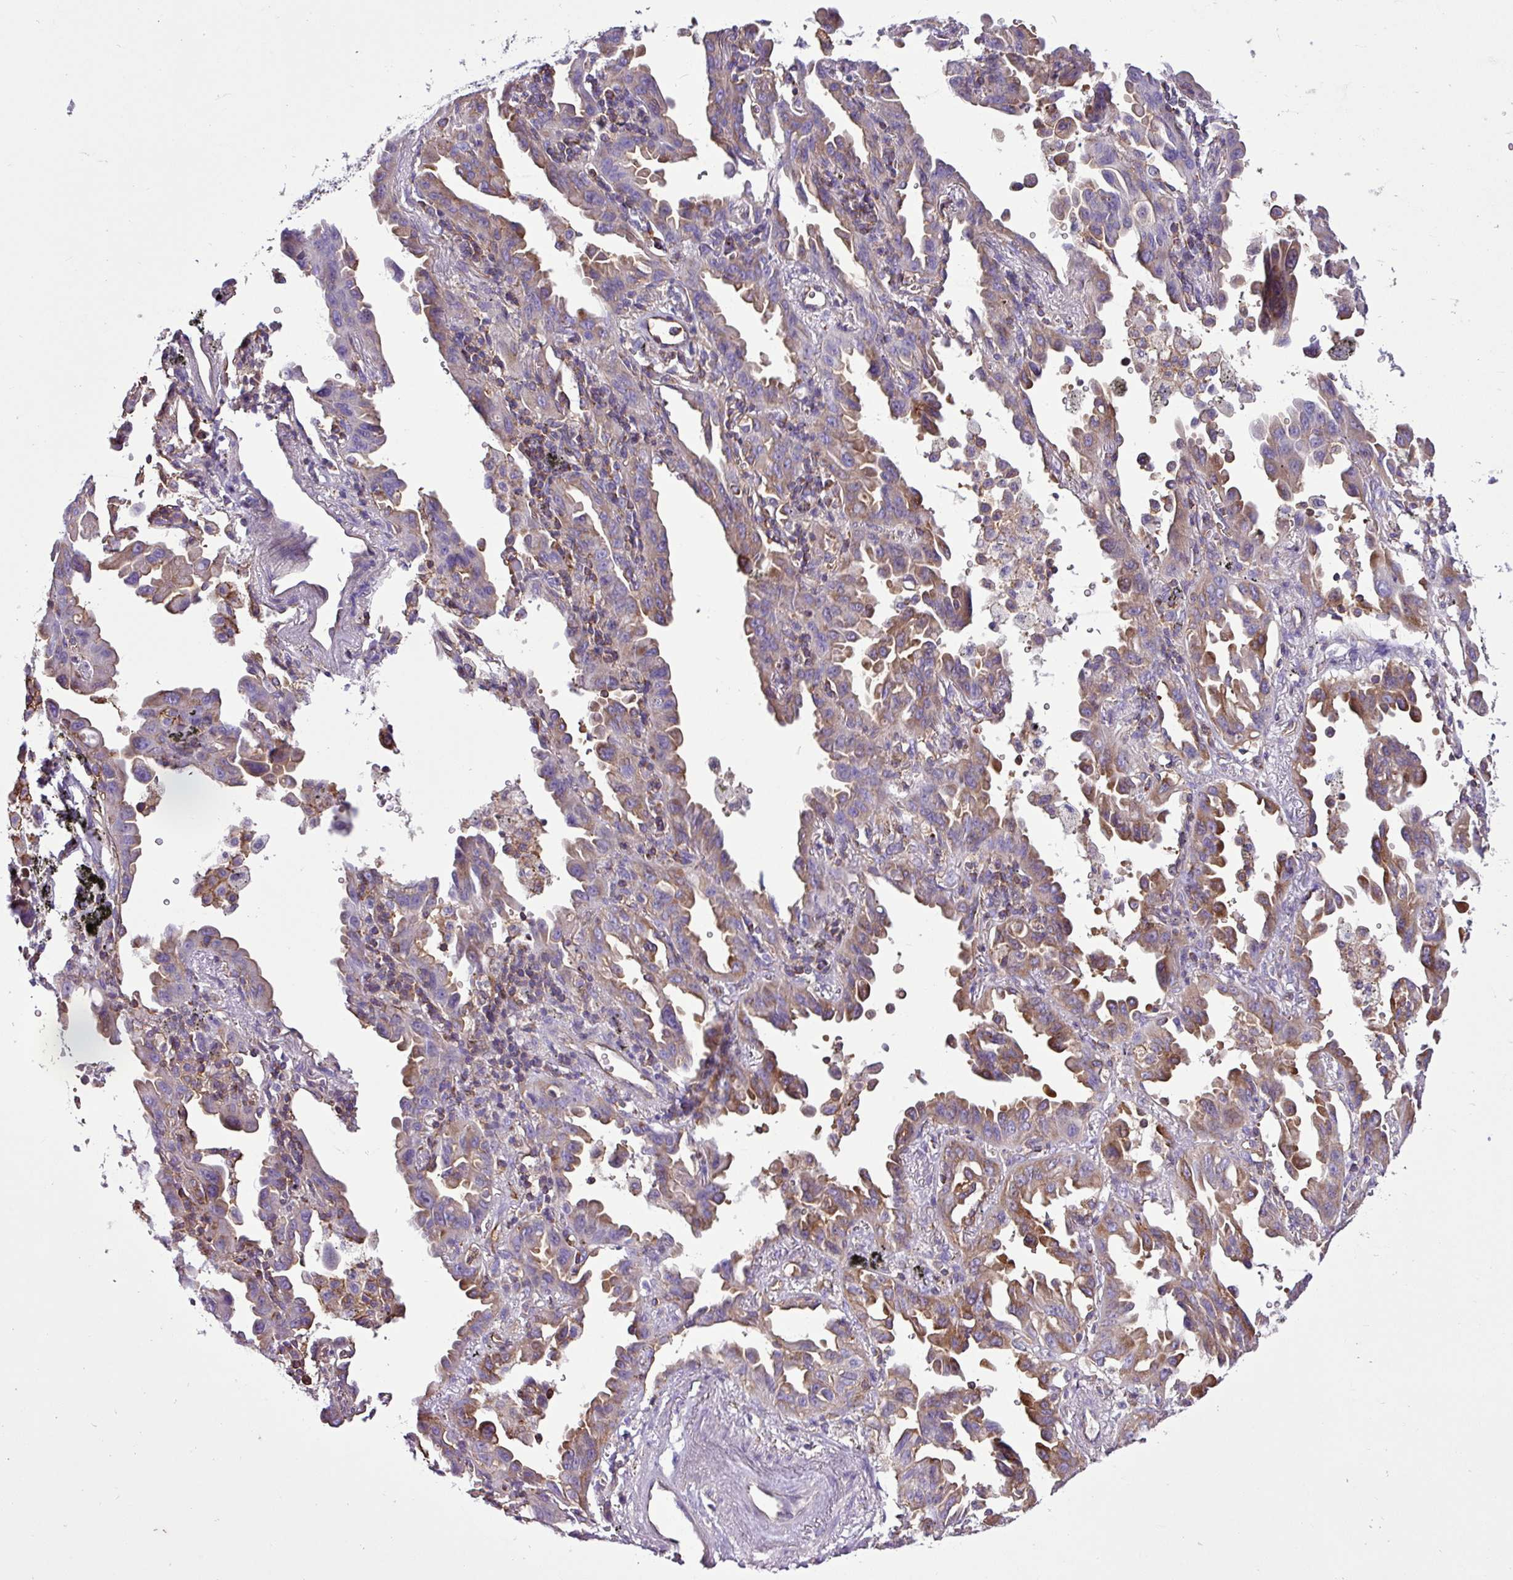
{"staining": {"intensity": "moderate", "quantity": "25%-75%", "location": "cytoplasmic/membranous"}, "tissue": "lung cancer", "cell_type": "Tumor cells", "image_type": "cancer", "snomed": [{"axis": "morphology", "description": "Adenocarcinoma, NOS"}, {"axis": "topography", "description": "Lung"}], "caption": "DAB (3,3'-diaminobenzidine) immunohistochemical staining of human lung cancer shows moderate cytoplasmic/membranous protein staining in about 25%-75% of tumor cells.", "gene": "EME2", "patient": {"sex": "male", "age": 68}}